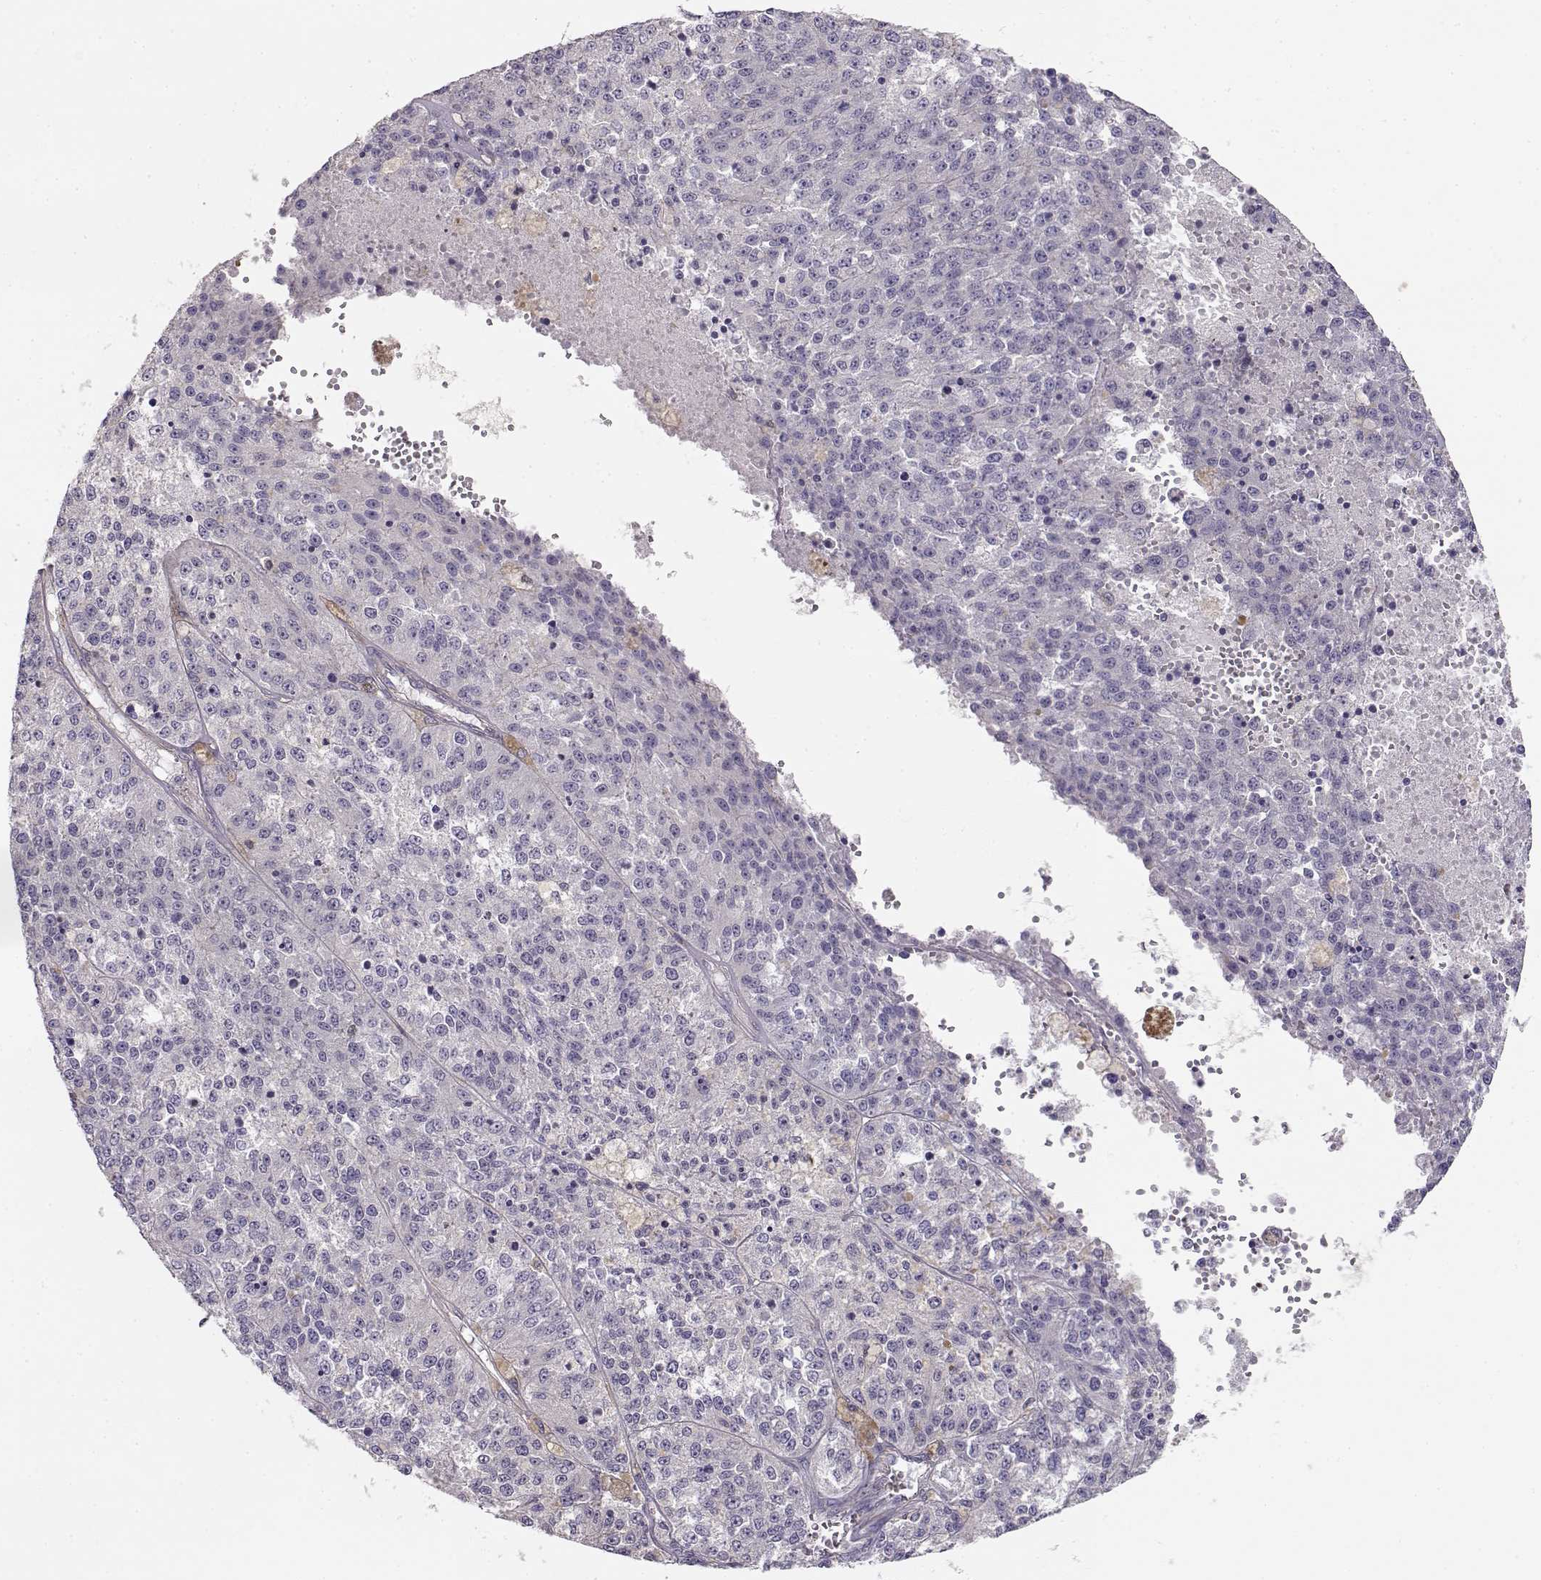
{"staining": {"intensity": "negative", "quantity": "none", "location": "none"}, "tissue": "melanoma", "cell_type": "Tumor cells", "image_type": "cancer", "snomed": [{"axis": "morphology", "description": "Malignant melanoma, Metastatic site"}, {"axis": "topography", "description": "Lymph node"}], "caption": "Immunohistochemistry histopathology image of human melanoma stained for a protein (brown), which demonstrates no staining in tumor cells. (DAB immunohistochemistry (IHC), high magnification).", "gene": "DAPL1", "patient": {"sex": "female", "age": 64}}